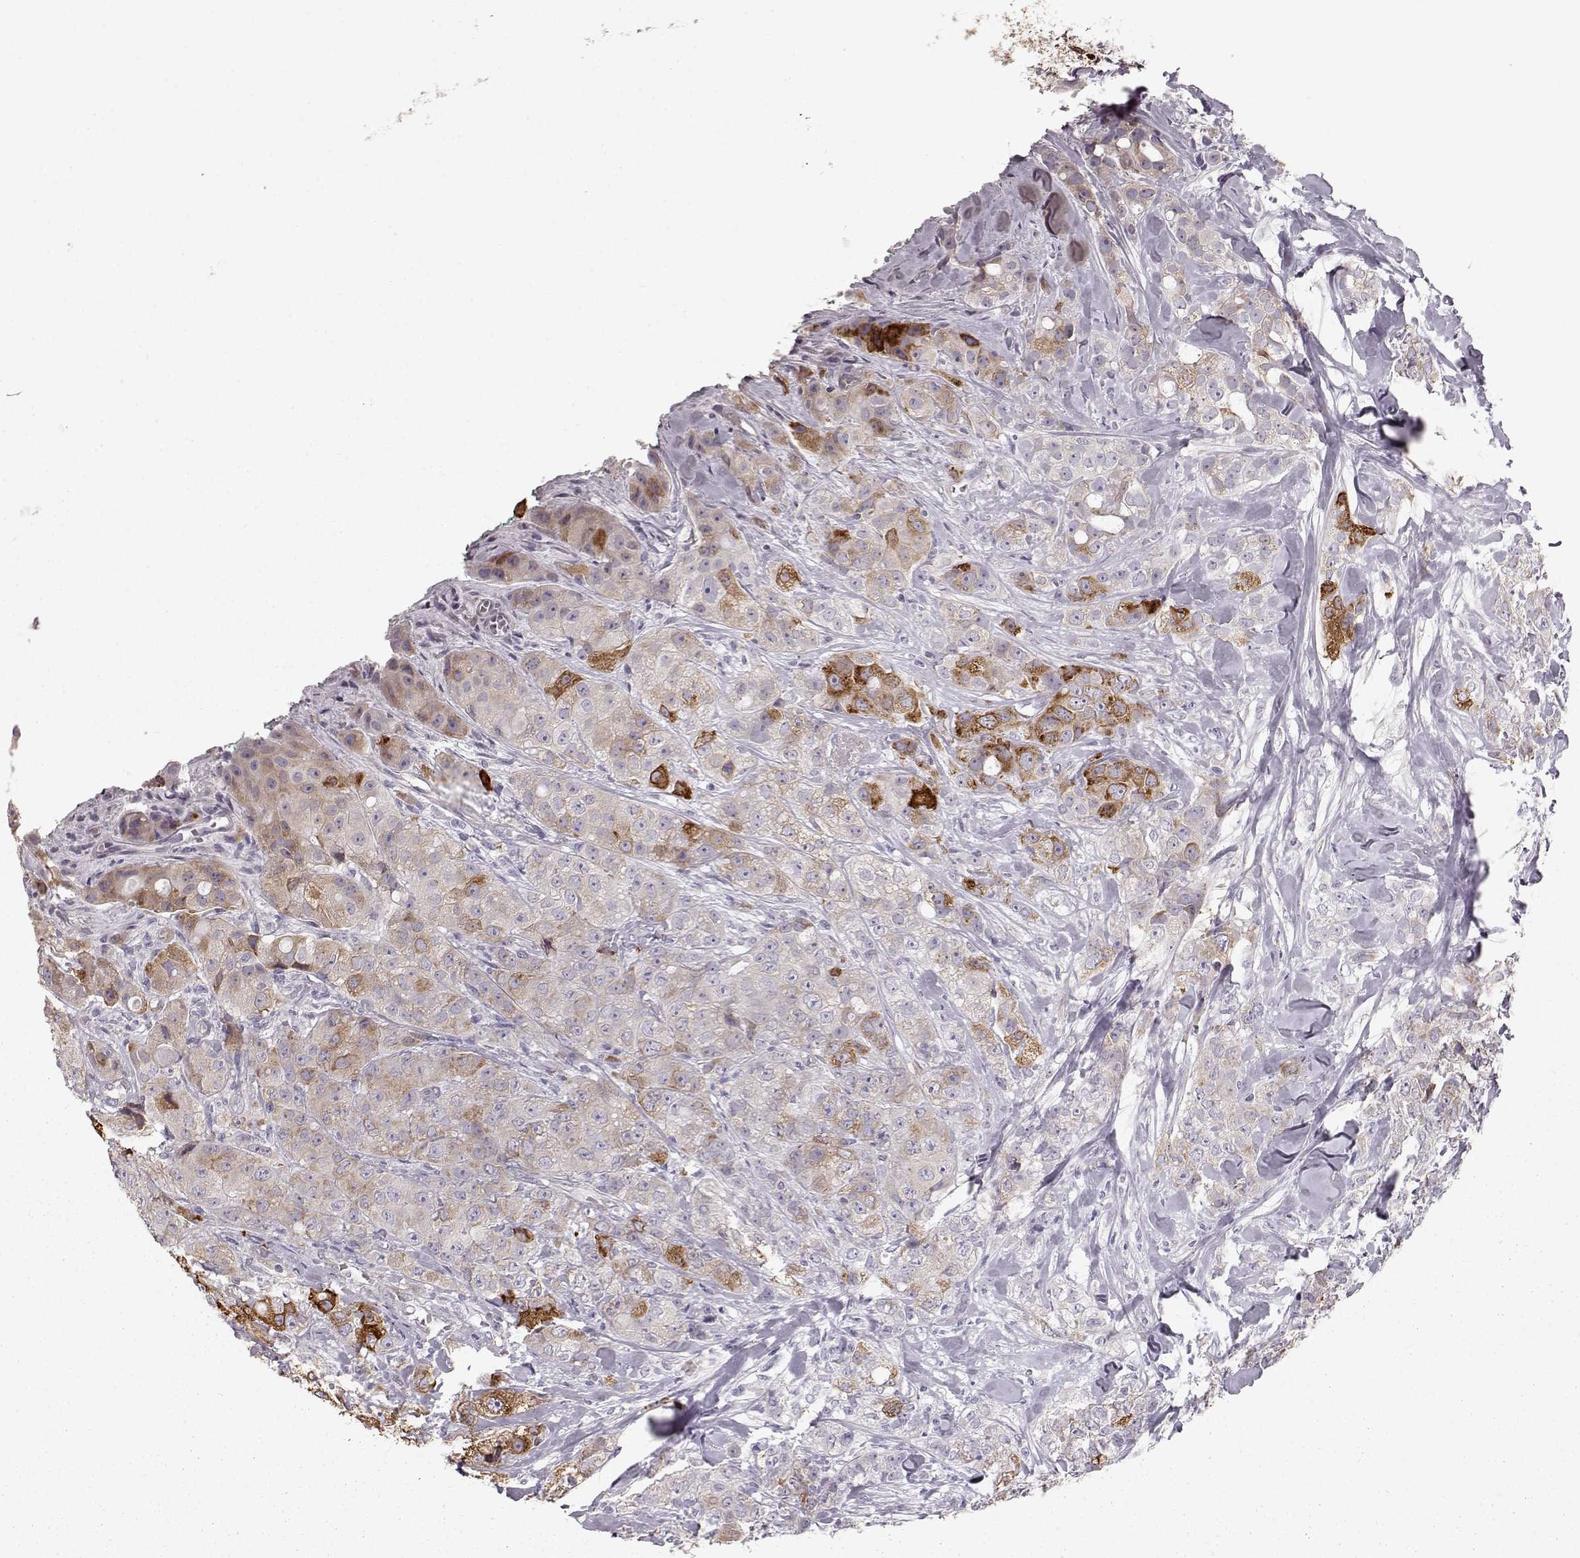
{"staining": {"intensity": "strong", "quantity": "<25%", "location": "cytoplasmic/membranous"}, "tissue": "breast cancer", "cell_type": "Tumor cells", "image_type": "cancer", "snomed": [{"axis": "morphology", "description": "Duct carcinoma"}, {"axis": "topography", "description": "Breast"}], "caption": "Immunohistochemistry (IHC) micrograph of breast cancer (invasive ductal carcinoma) stained for a protein (brown), which demonstrates medium levels of strong cytoplasmic/membranous positivity in approximately <25% of tumor cells.", "gene": "ELOVL5", "patient": {"sex": "female", "age": 43}}